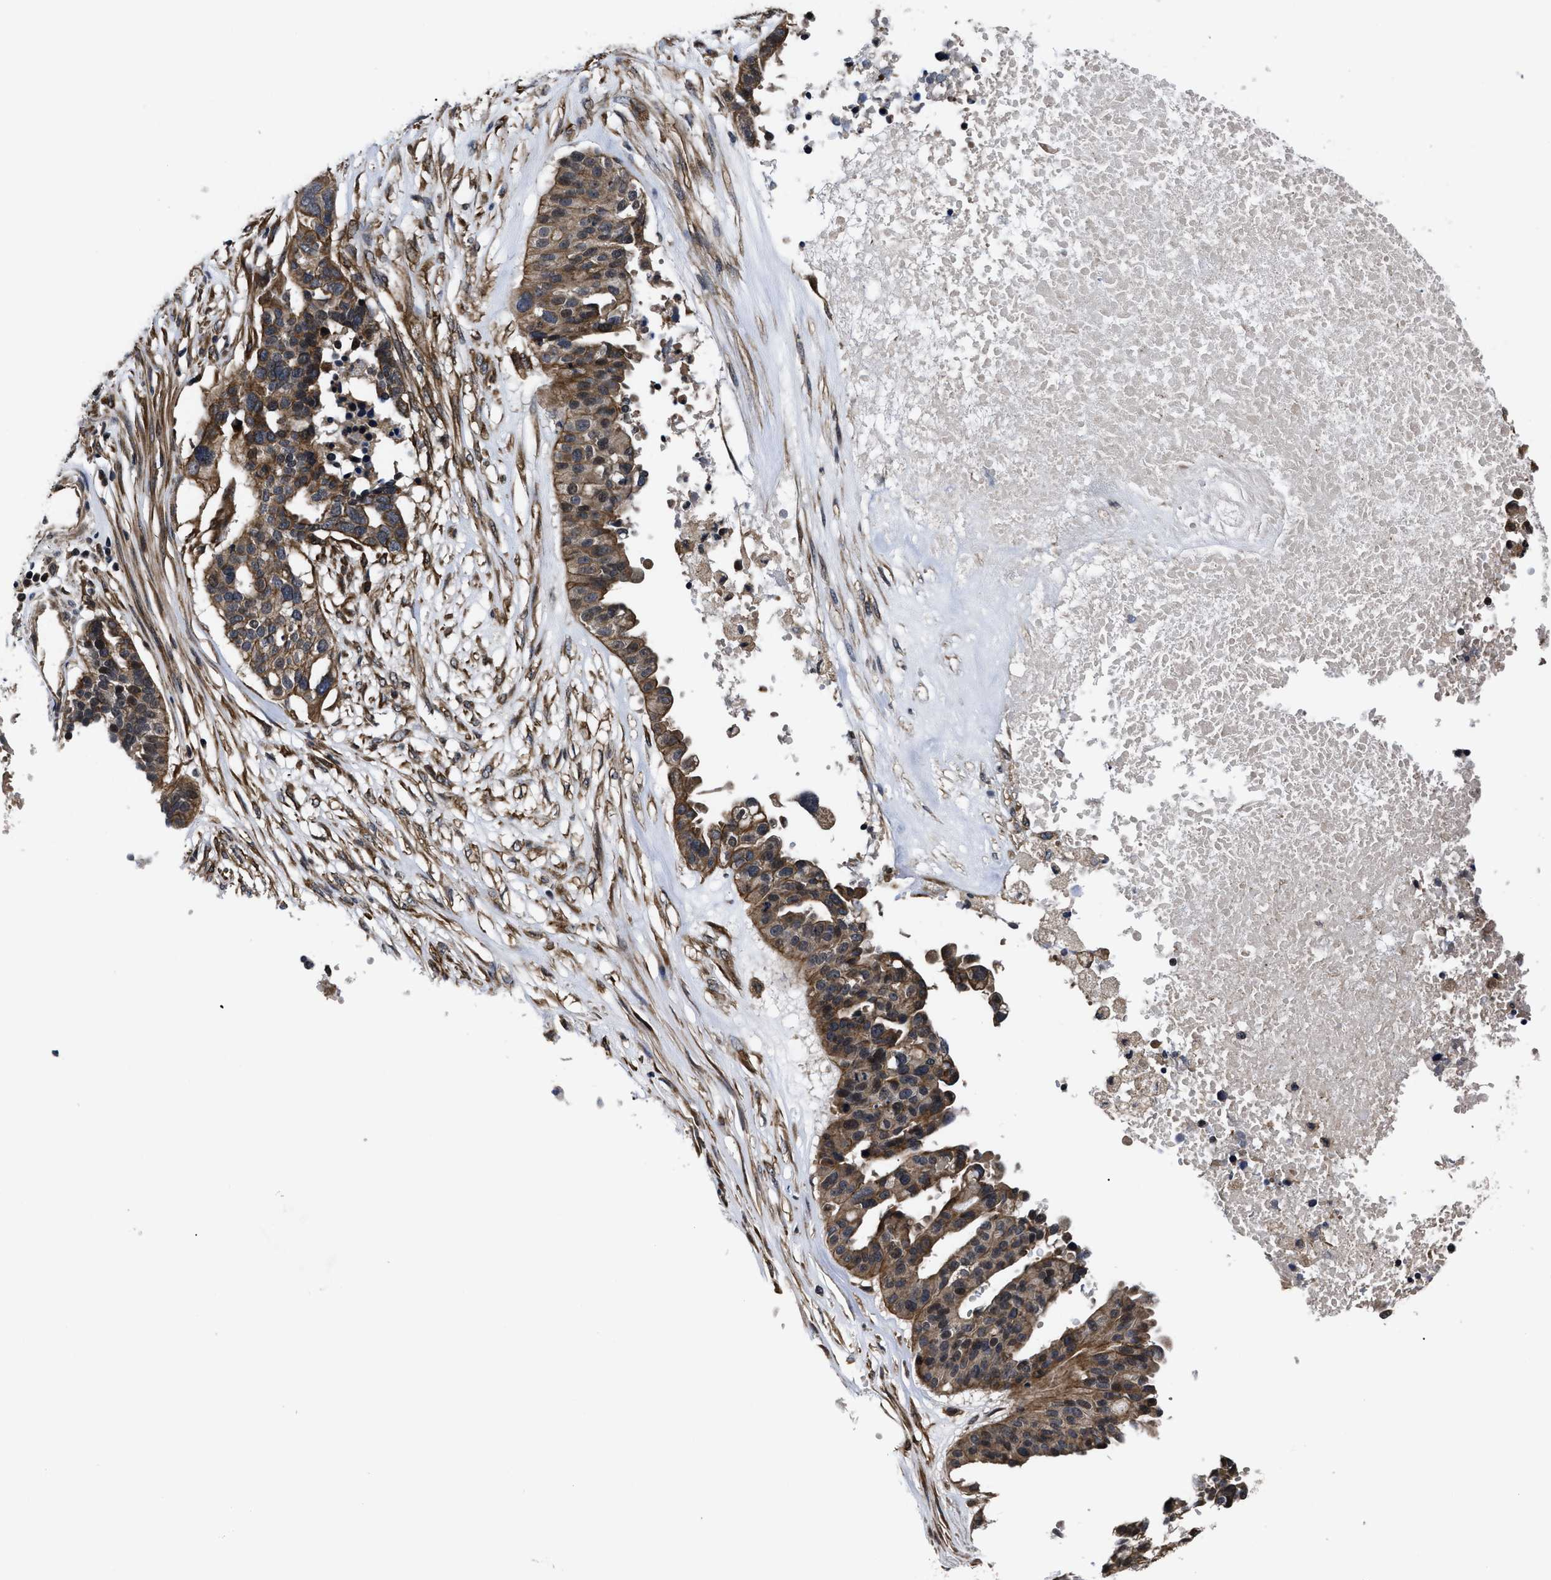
{"staining": {"intensity": "moderate", "quantity": ">75%", "location": "cytoplasmic/membranous"}, "tissue": "ovarian cancer", "cell_type": "Tumor cells", "image_type": "cancer", "snomed": [{"axis": "morphology", "description": "Cystadenocarcinoma, serous, NOS"}, {"axis": "topography", "description": "Ovary"}], "caption": "Moderate cytoplasmic/membranous expression for a protein is appreciated in approximately >75% of tumor cells of serous cystadenocarcinoma (ovarian) using immunohistochemistry.", "gene": "DNAJC14", "patient": {"sex": "female", "age": 59}}